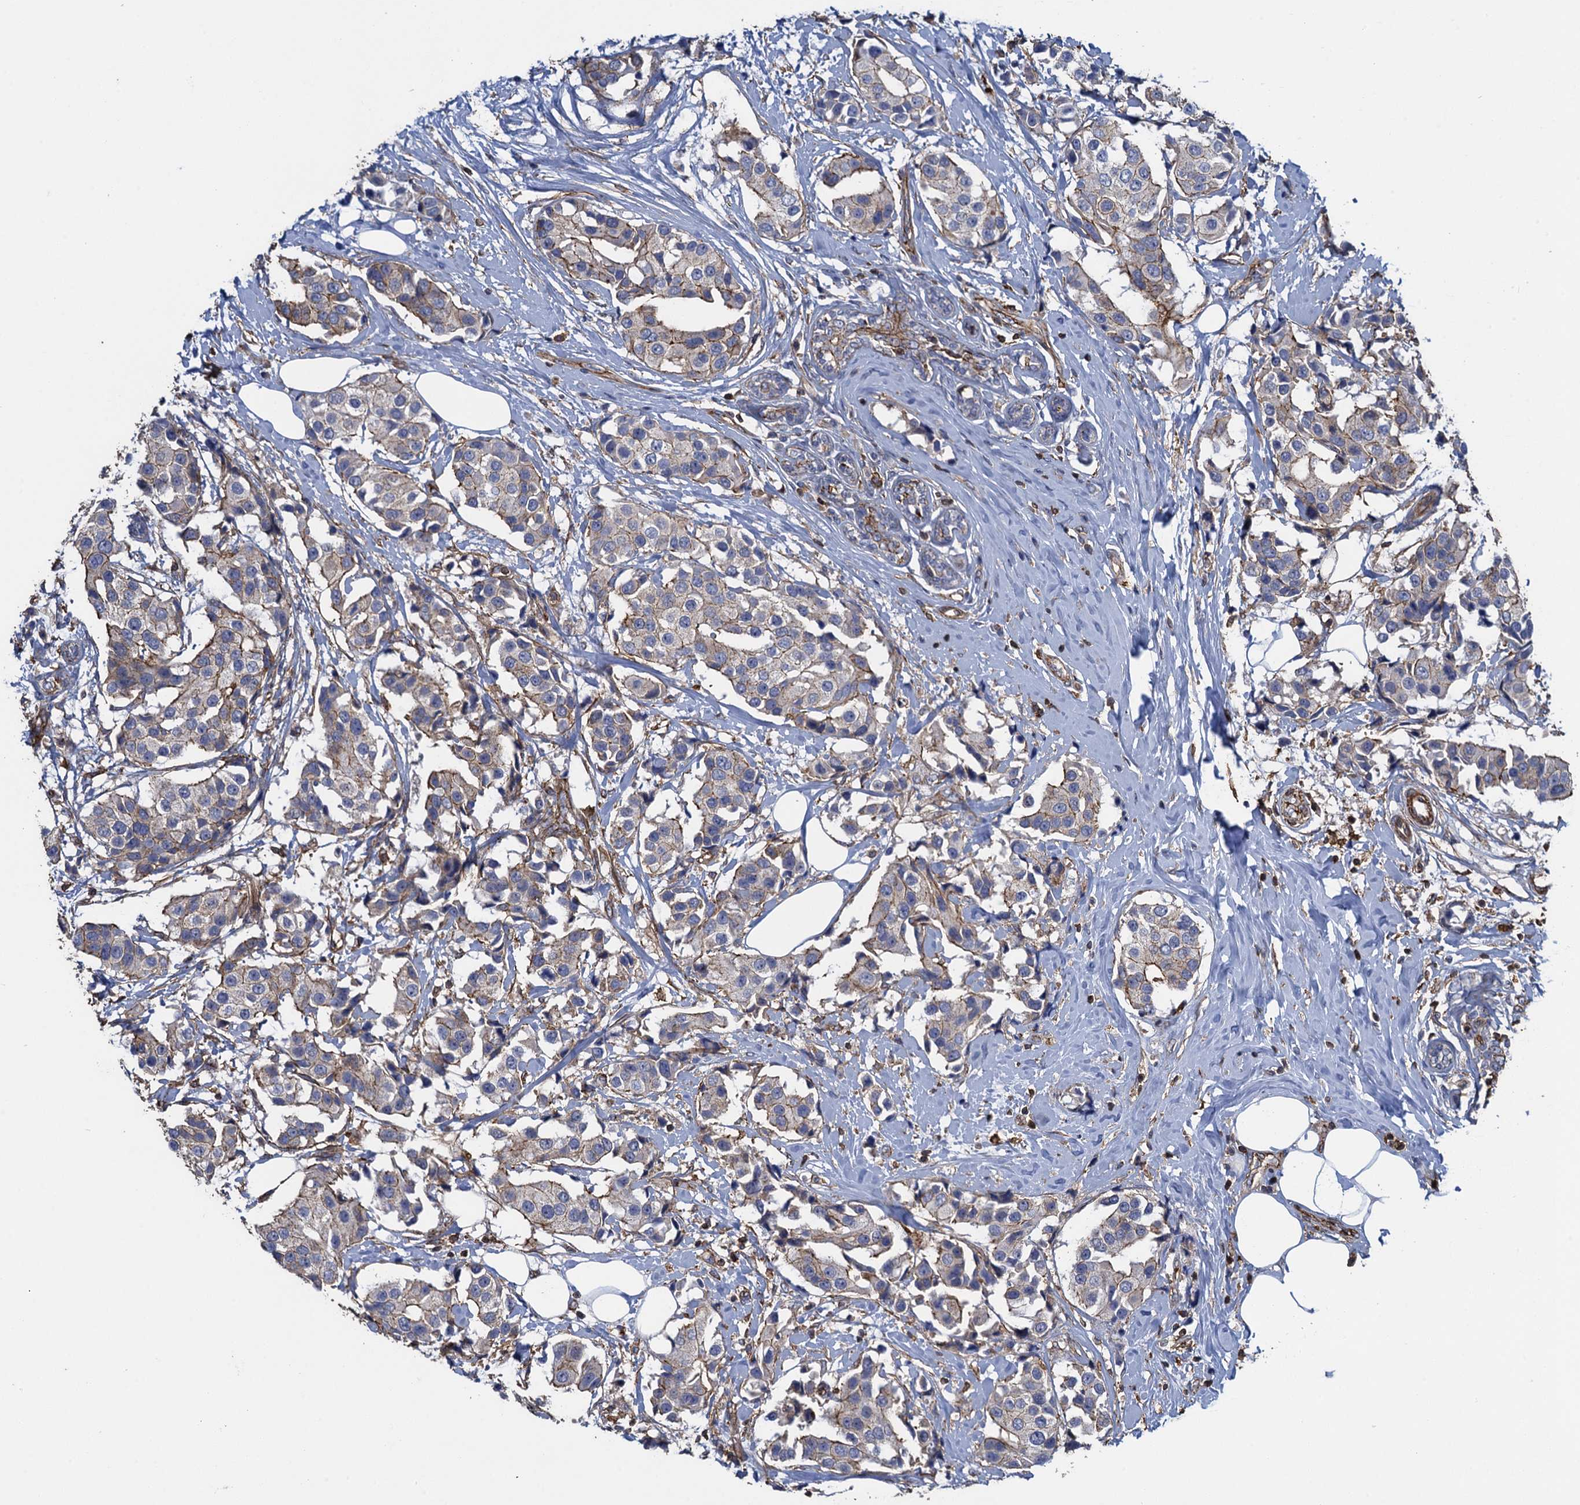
{"staining": {"intensity": "weak", "quantity": "25%-75%", "location": "cytoplasmic/membranous"}, "tissue": "breast cancer", "cell_type": "Tumor cells", "image_type": "cancer", "snomed": [{"axis": "morphology", "description": "Normal tissue, NOS"}, {"axis": "morphology", "description": "Duct carcinoma"}, {"axis": "topography", "description": "Breast"}], "caption": "Breast cancer stained with immunohistochemistry (IHC) demonstrates weak cytoplasmic/membranous positivity in approximately 25%-75% of tumor cells. Ihc stains the protein of interest in brown and the nuclei are stained blue.", "gene": "PROSER2", "patient": {"sex": "female", "age": 39}}